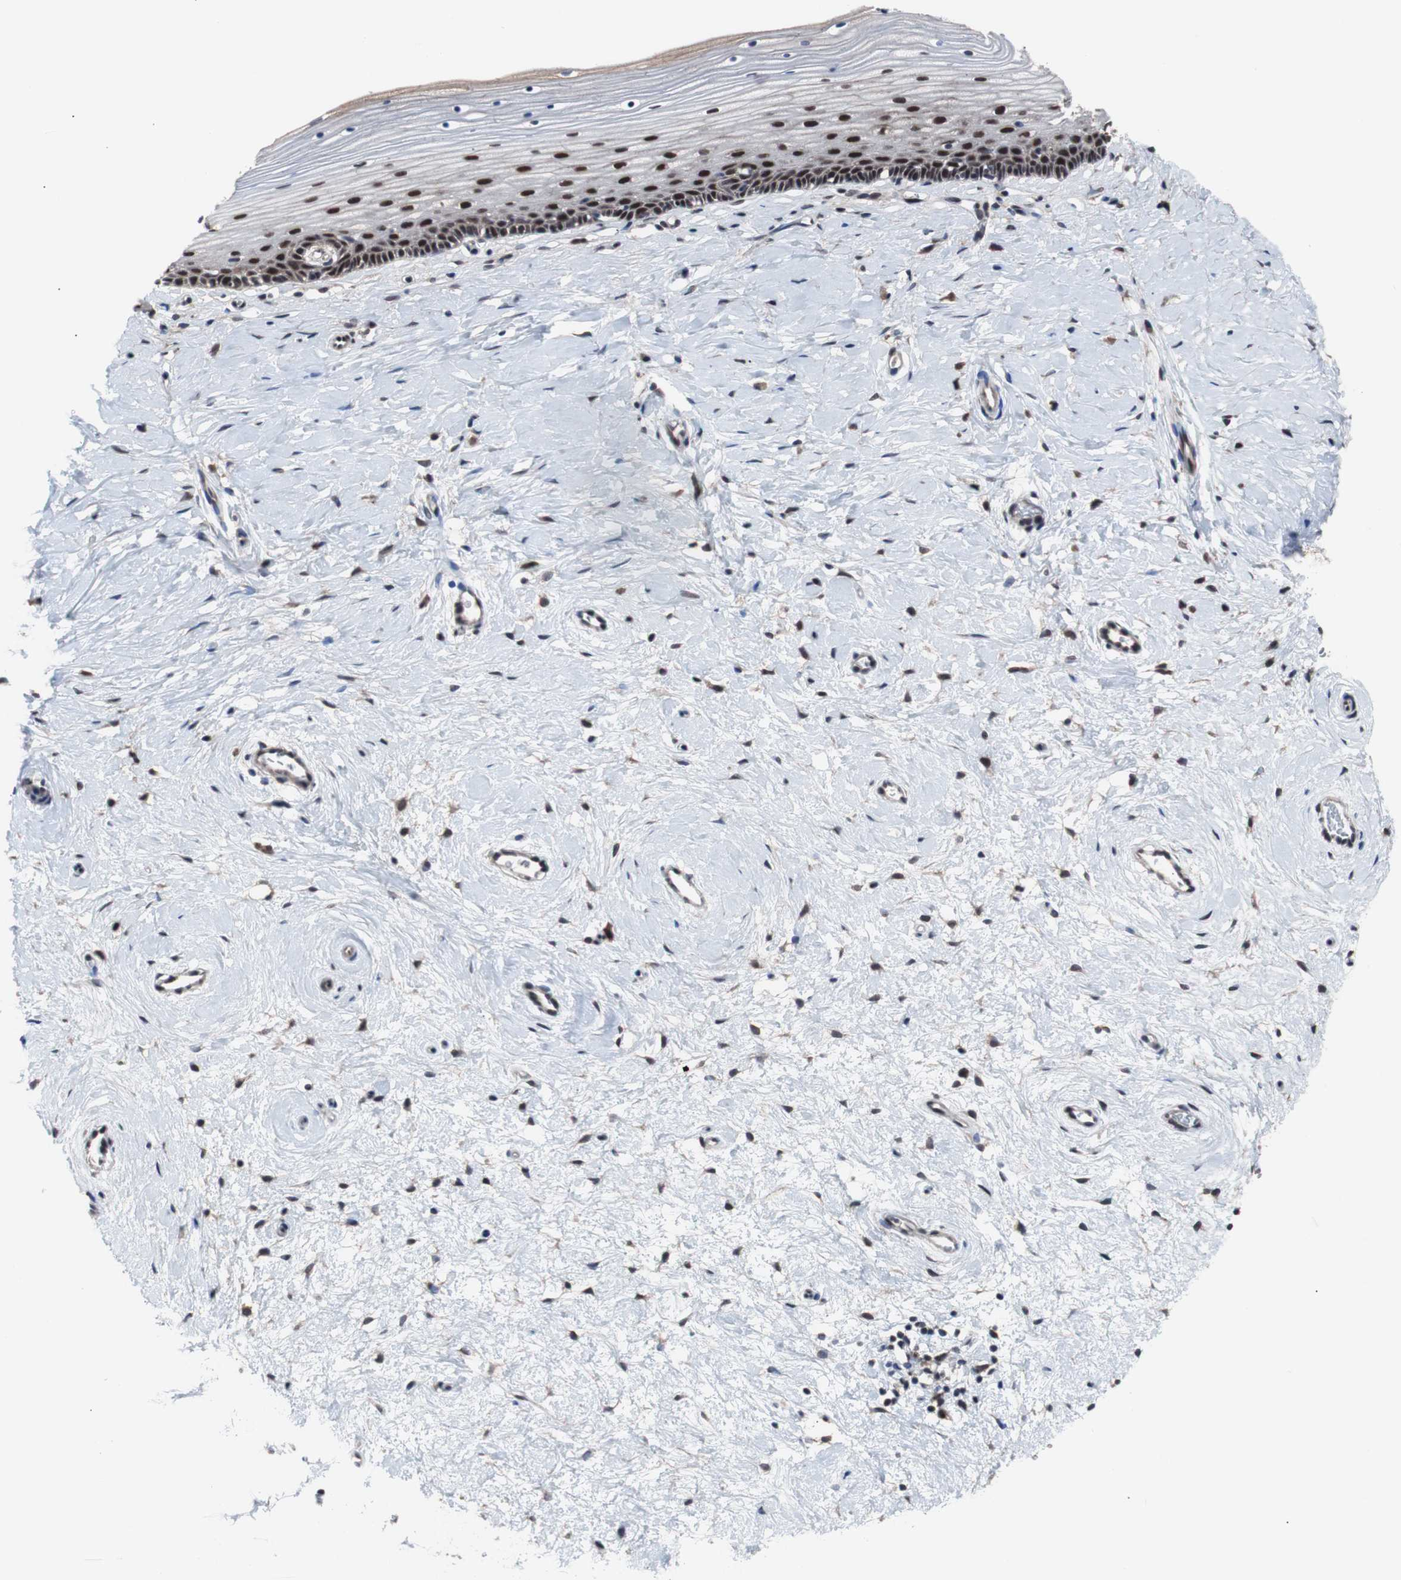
{"staining": {"intensity": "moderate", "quantity": ">75%", "location": "nuclear"}, "tissue": "cervix", "cell_type": "Glandular cells", "image_type": "normal", "snomed": [{"axis": "morphology", "description": "Normal tissue, NOS"}, {"axis": "topography", "description": "Cervix"}], "caption": "Glandular cells show medium levels of moderate nuclear expression in approximately >75% of cells in normal cervix.", "gene": "GTF2F2", "patient": {"sex": "female", "age": 39}}